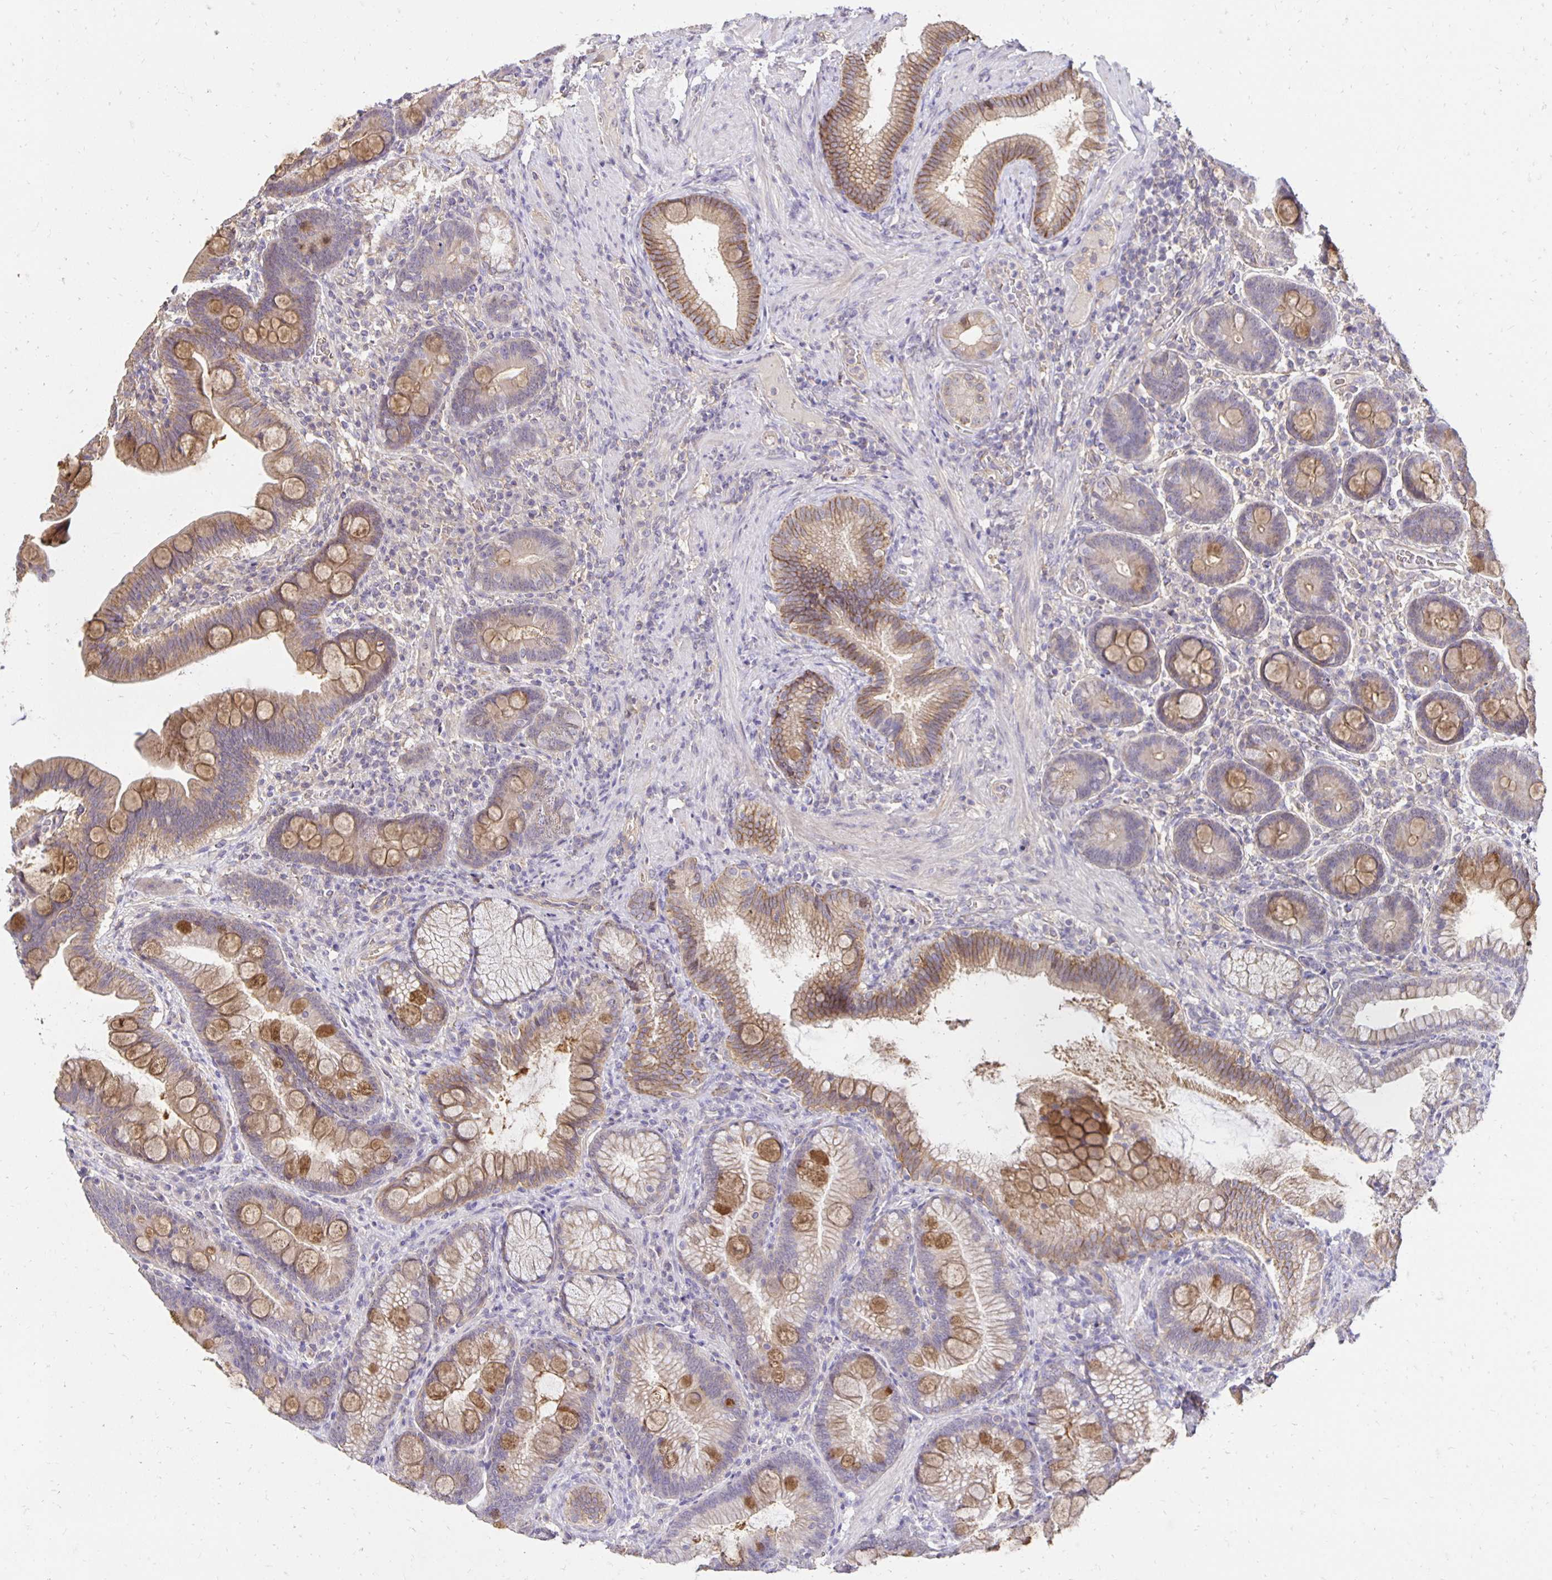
{"staining": {"intensity": "moderate", "quantity": "25%-75%", "location": "cytoplasmic/membranous"}, "tissue": "duodenum", "cell_type": "Glandular cells", "image_type": "normal", "snomed": [{"axis": "morphology", "description": "Normal tissue, NOS"}, {"axis": "topography", "description": "Pancreas"}, {"axis": "topography", "description": "Duodenum"}], "caption": "Immunohistochemical staining of normal duodenum displays 25%-75% levels of moderate cytoplasmic/membranous protein expression in approximately 25%-75% of glandular cells.", "gene": "PNPLA3", "patient": {"sex": "male", "age": 59}}